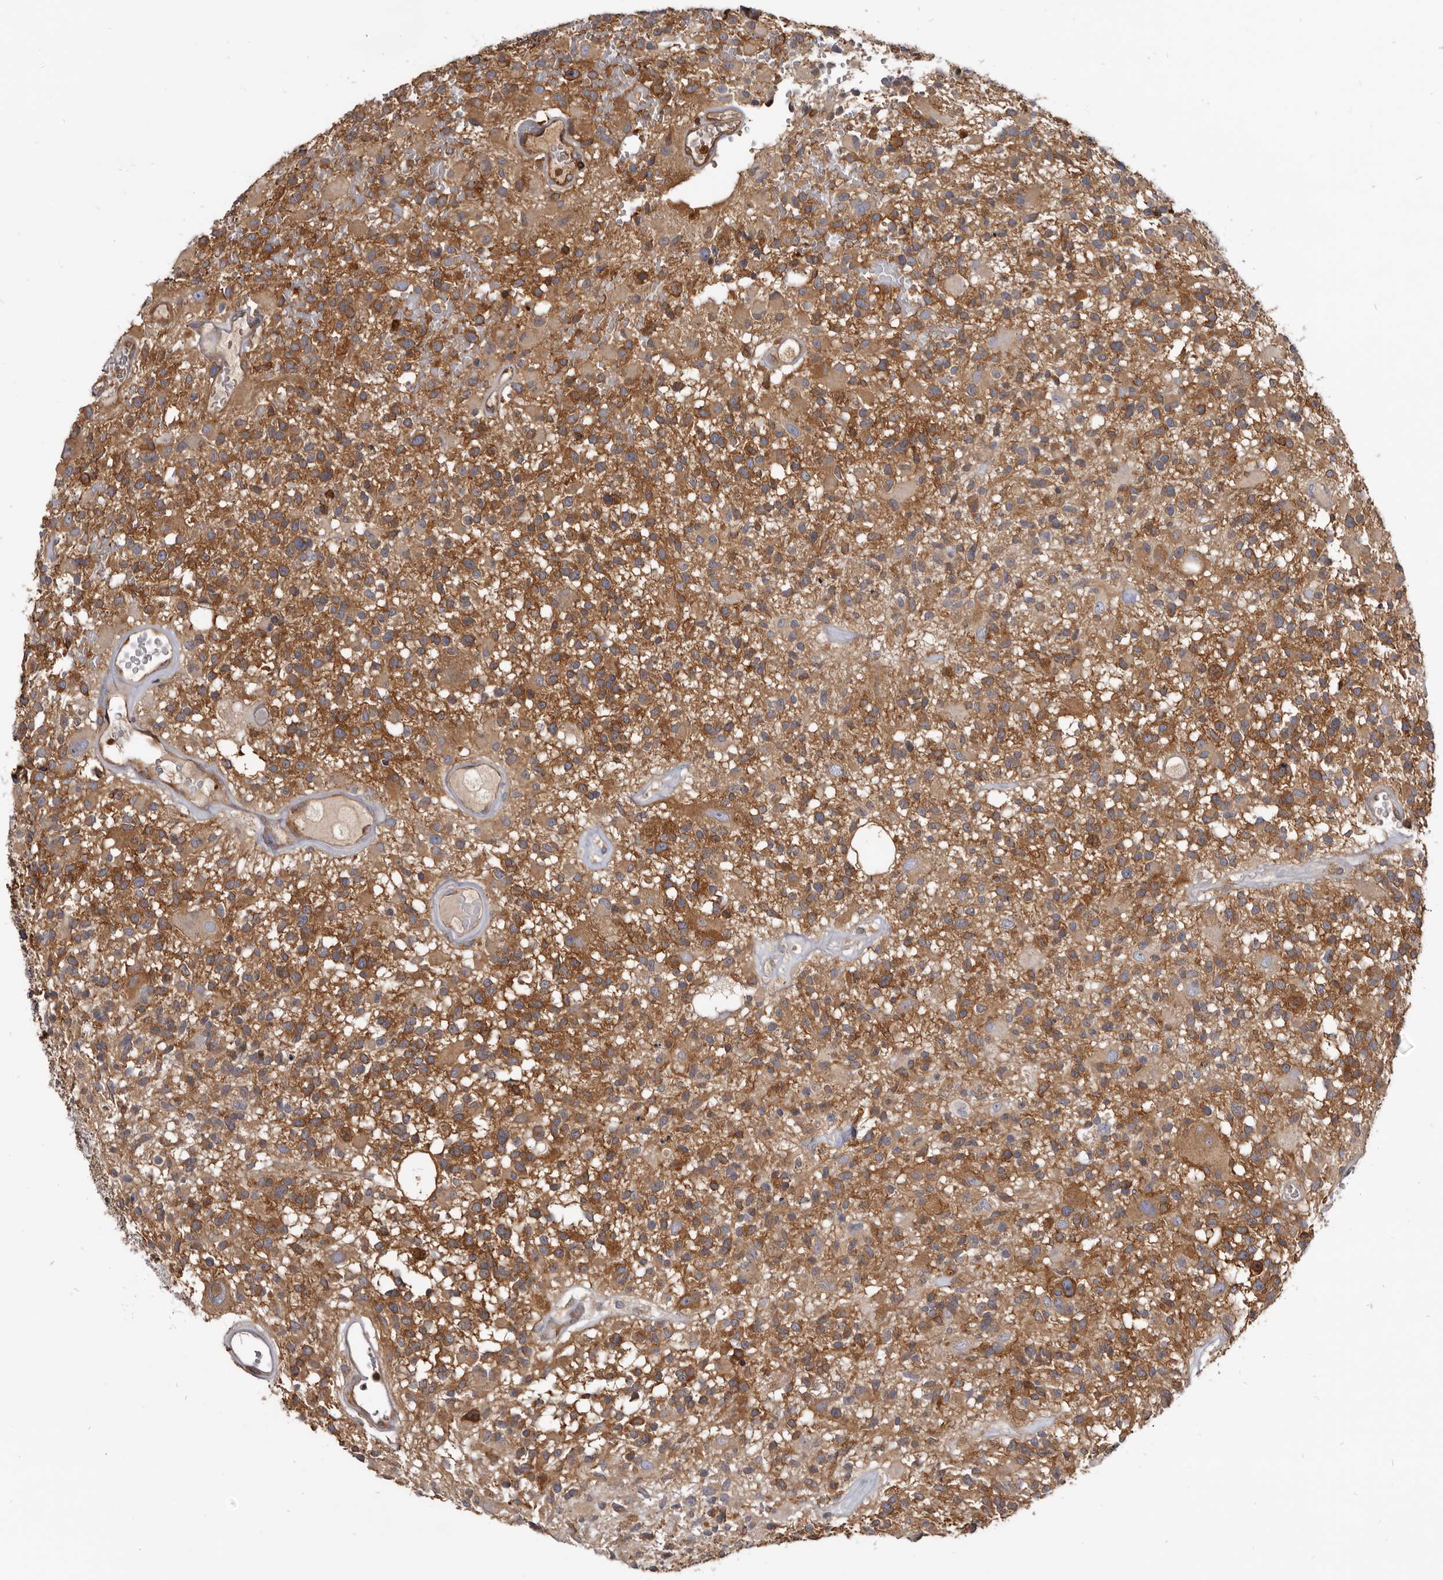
{"staining": {"intensity": "moderate", "quantity": ">75%", "location": "cytoplasmic/membranous"}, "tissue": "glioma", "cell_type": "Tumor cells", "image_type": "cancer", "snomed": [{"axis": "morphology", "description": "Glioma, malignant, High grade"}, {"axis": "morphology", "description": "Glioblastoma, NOS"}, {"axis": "topography", "description": "Brain"}], "caption": "DAB immunohistochemical staining of human glioblastoma reveals moderate cytoplasmic/membranous protein expression in approximately >75% of tumor cells.", "gene": "CBL", "patient": {"sex": "male", "age": 60}}